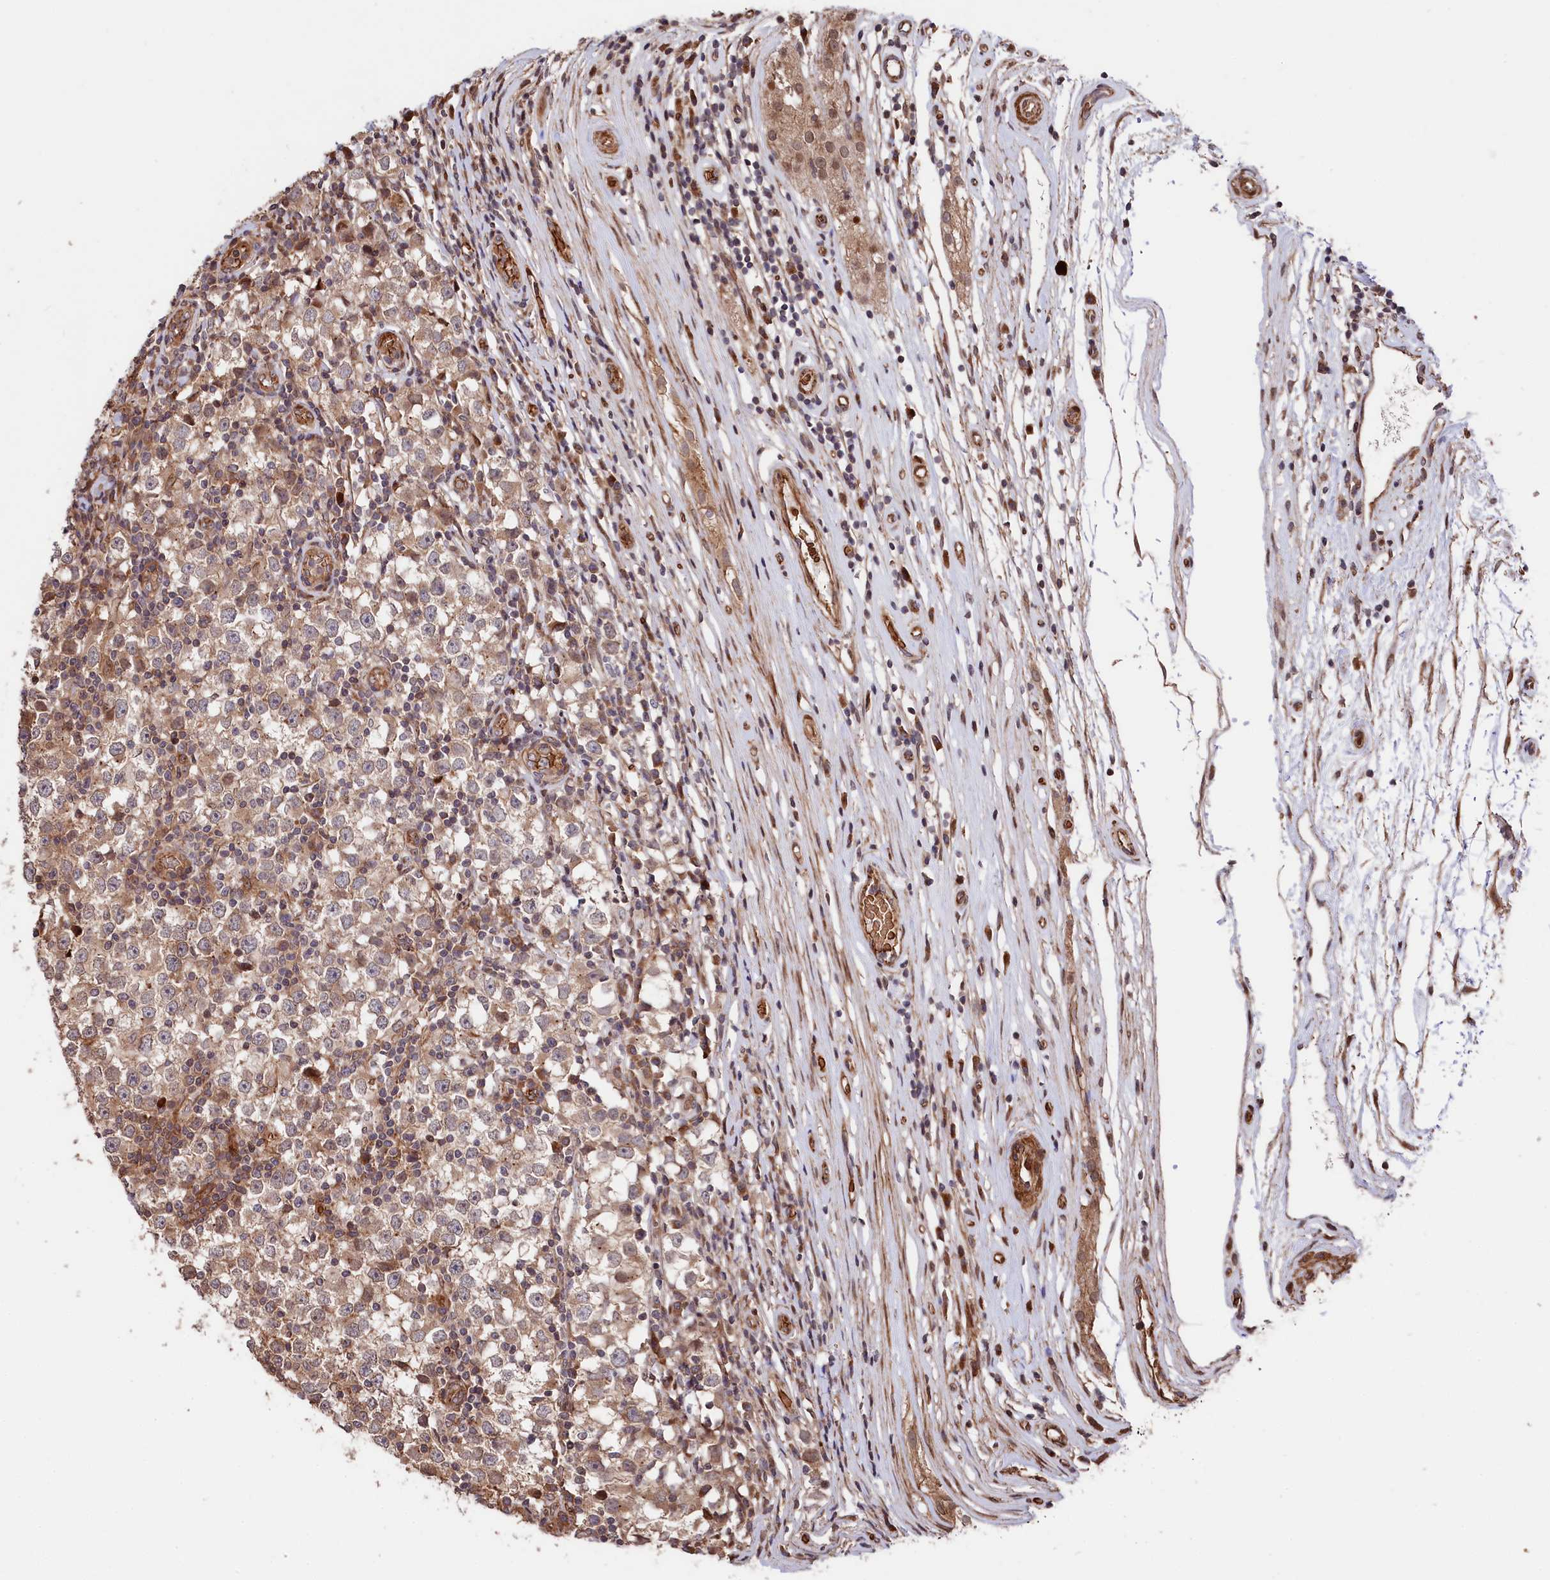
{"staining": {"intensity": "weak", "quantity": "25%-75%", "location": "cytoplasmic/membranous"}, "tissue": "testis cancer", "cell_type": "Tumor cells", "image_type": "cancer", "snomed": [{"axis": "morphology", "description": "Seminoma, NOS"}, {"axis": "topography", "description": "Testis"}], "caption": "The micrograph exhibits a brown stain indicating the presence of a protein in the cytoplasmic/membranous of tumor cells in testis cancer.", "gene": "TNKS1BP1", "patient": {"sex": "male", "age": 65}}